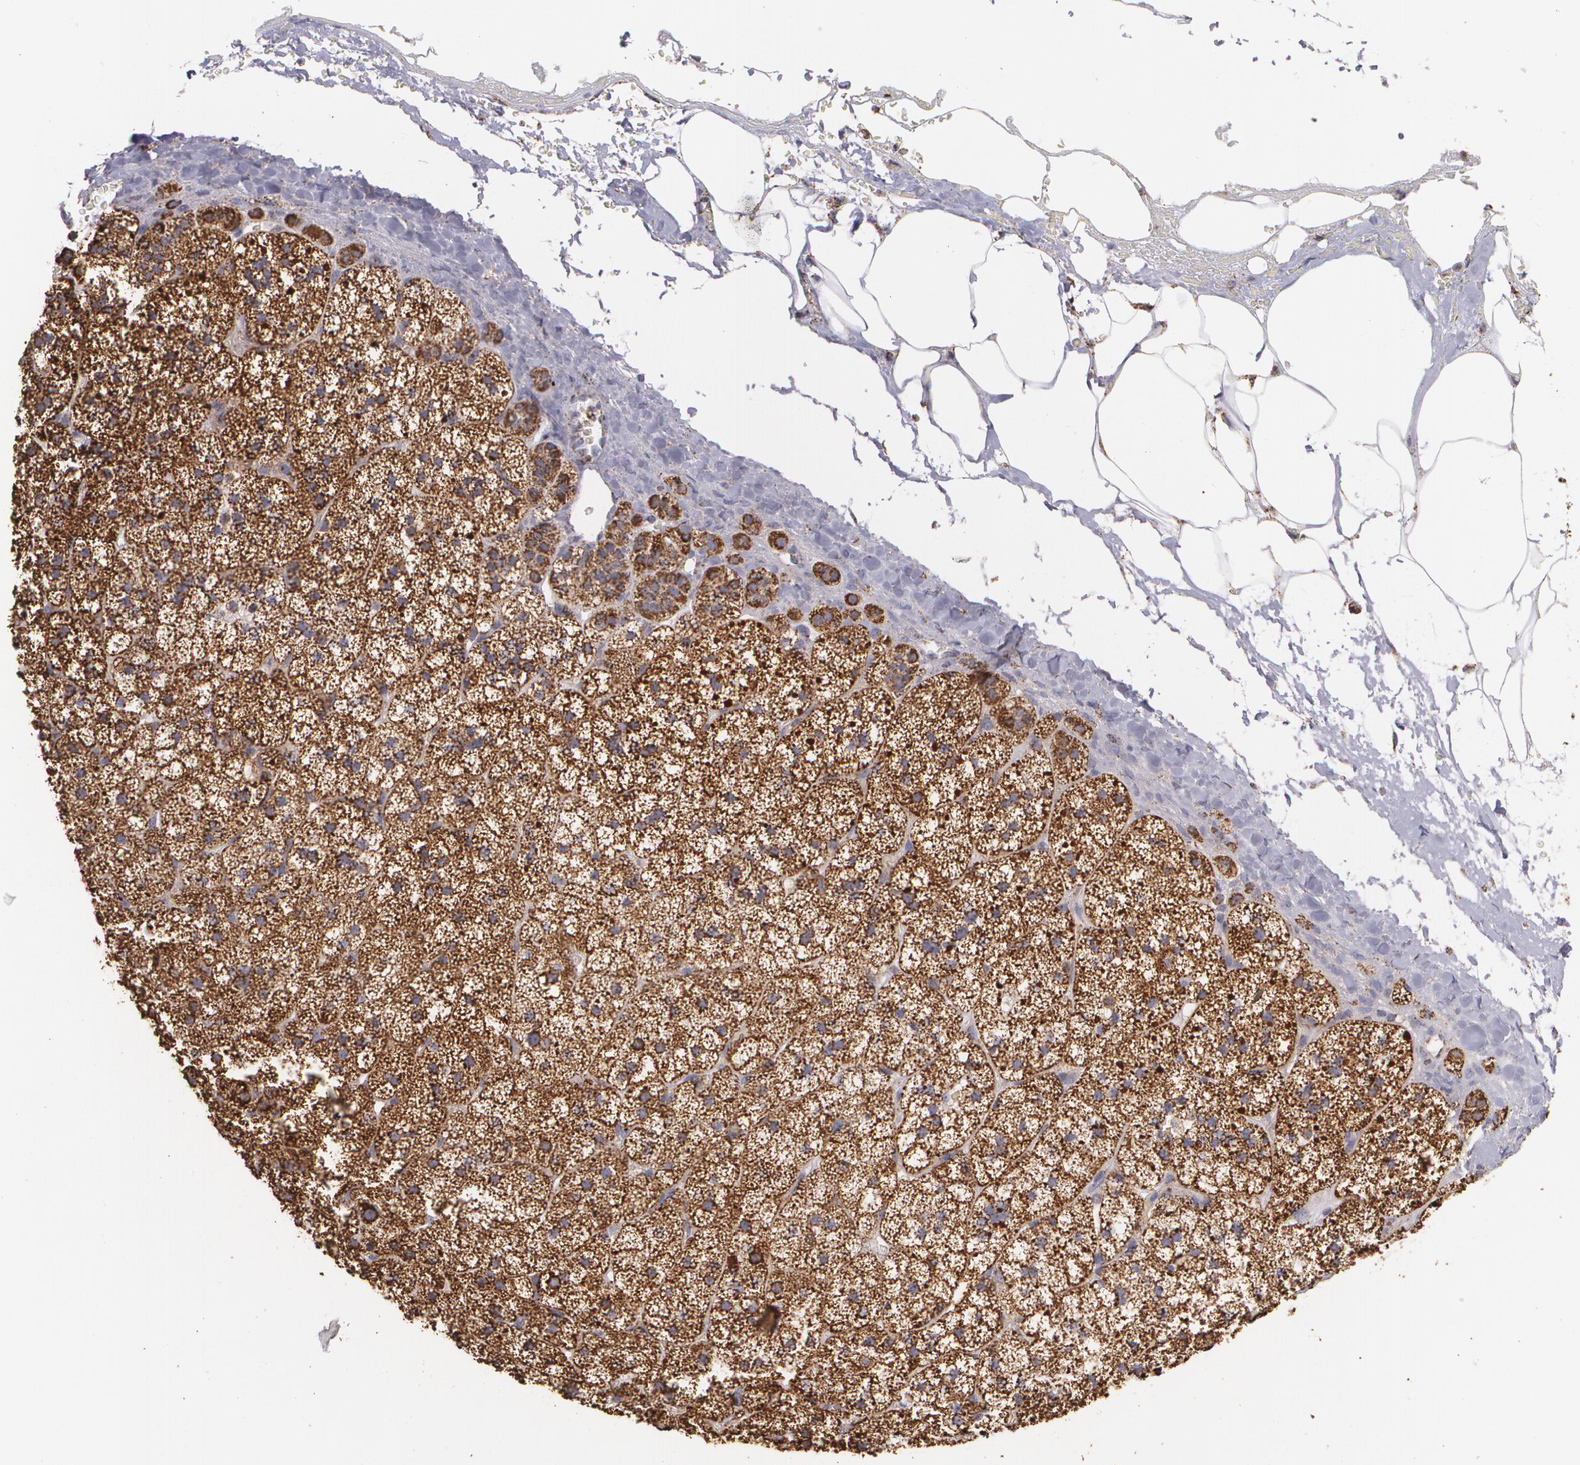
{"staining": {"intensity": "moderate", "quantity": ">75%", "location": "cytoplasmic/membranous"}, "tissue": "adrenal gland", "cell_type": "Glandular cells", "image_type": "normal", "snomed": [{"axis": "morphology", "description": "Normal tissue, NOS"}, {"axis": "topography", "description": "Adrenal gland"}], "caption": "Protein expression by immunohistochemistry (IHC) demonstrates moderate cytoplasmic/membranous expression in approximately >75% of glandular cells in benign adrenal gland.", "gene": "HSPD1", "patient": {"sex": "male", "age": 35}}